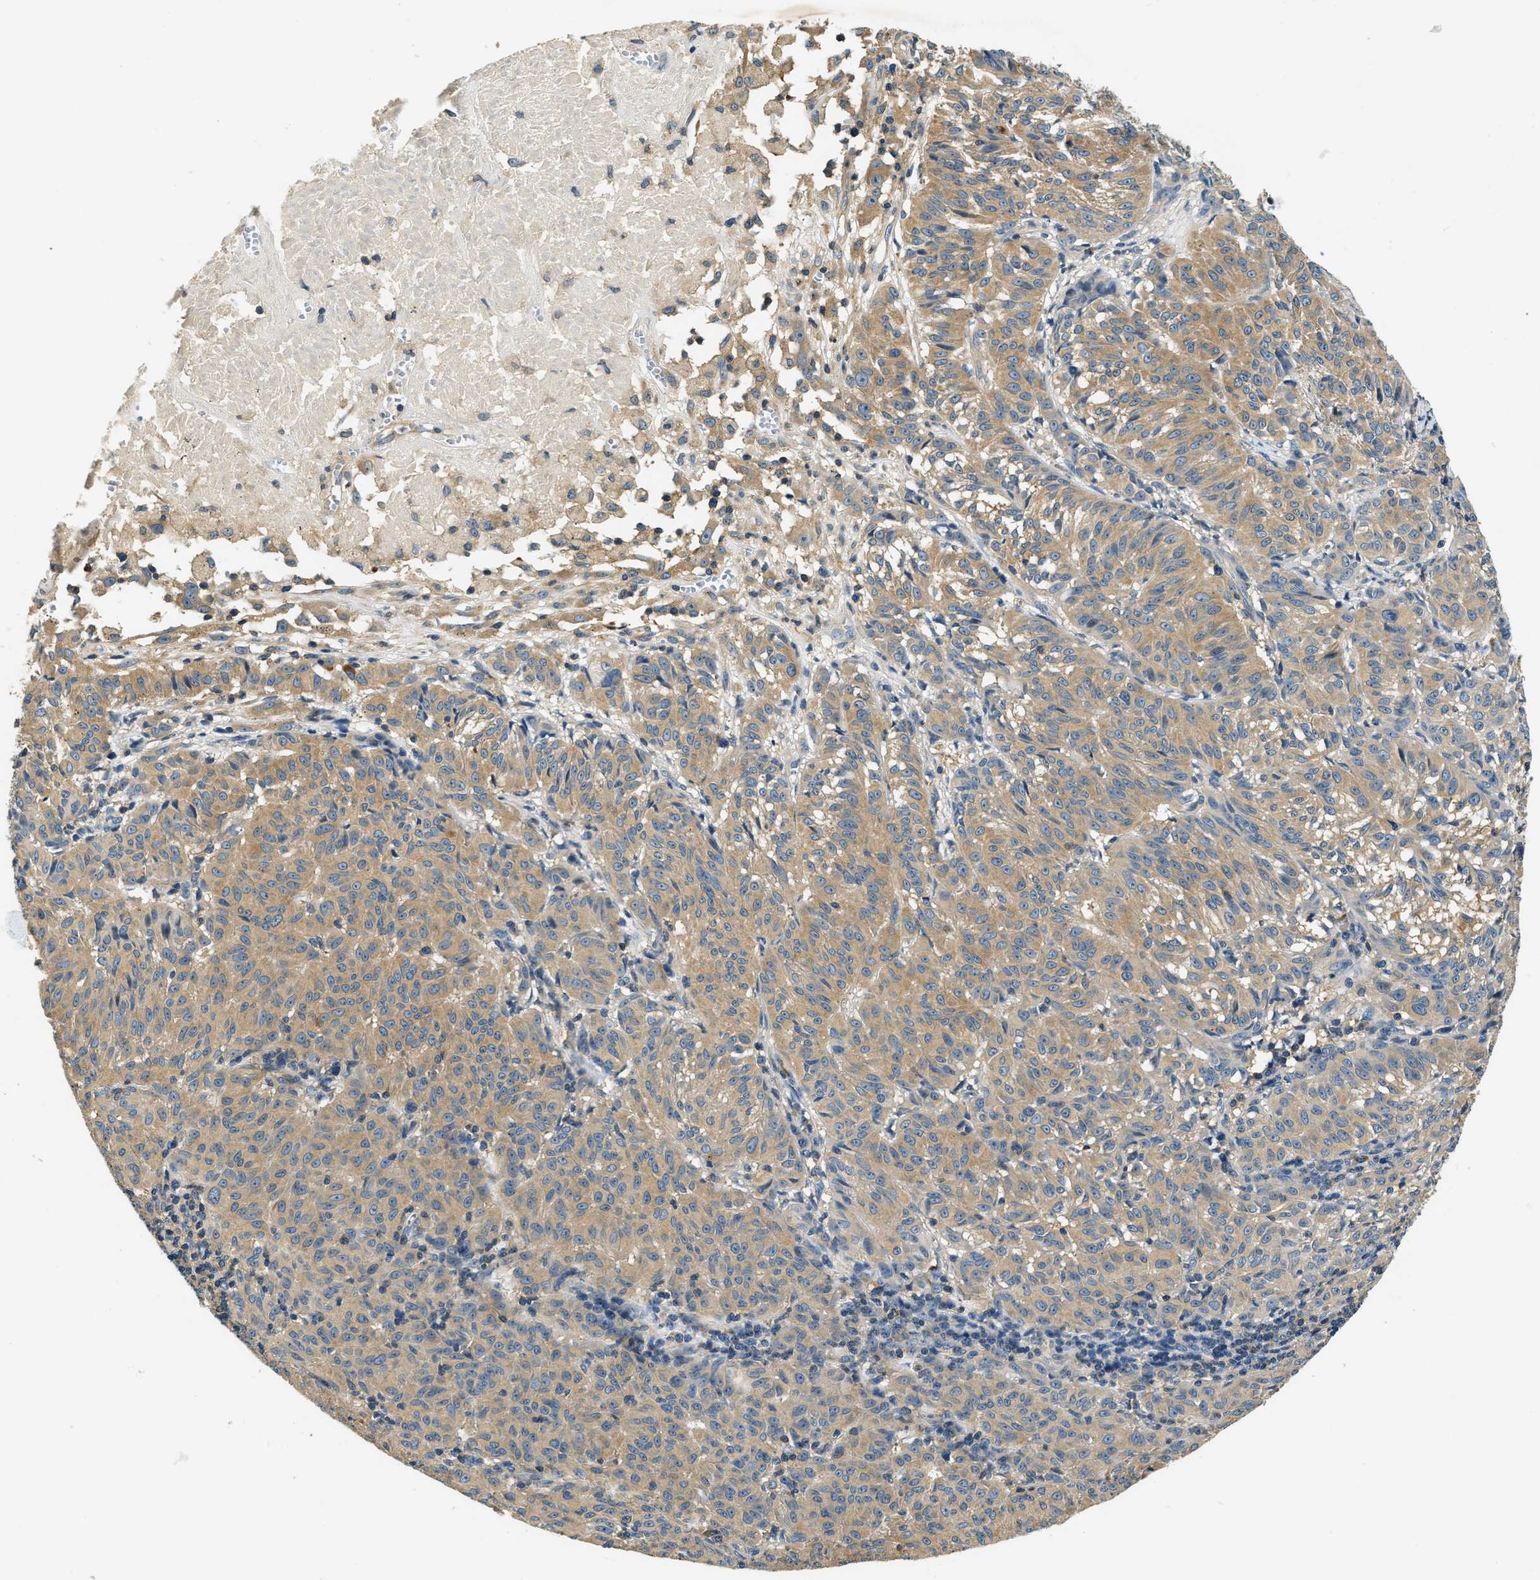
{"staining": {"intensity": "moderate", "quantity": ">75%", "location": "cytoplasmic/membranous"}, "tissue": "melanoma", "cell_type": "Tumor cells", "image_type": "cancer", "snomed": [{"axis": "morphology", "description": "Malignant melanoma, NOS"}, {"axis": "topography", "description": "Skin"}], "caption": "Malignant melanoma tissue displays moderate cytoplasmic/membranous expression in about >75% of tumor cells, visualized by immunohistochemistry.", "gene": "RESF1", "patient": {"sex": "female", "age": 72}}